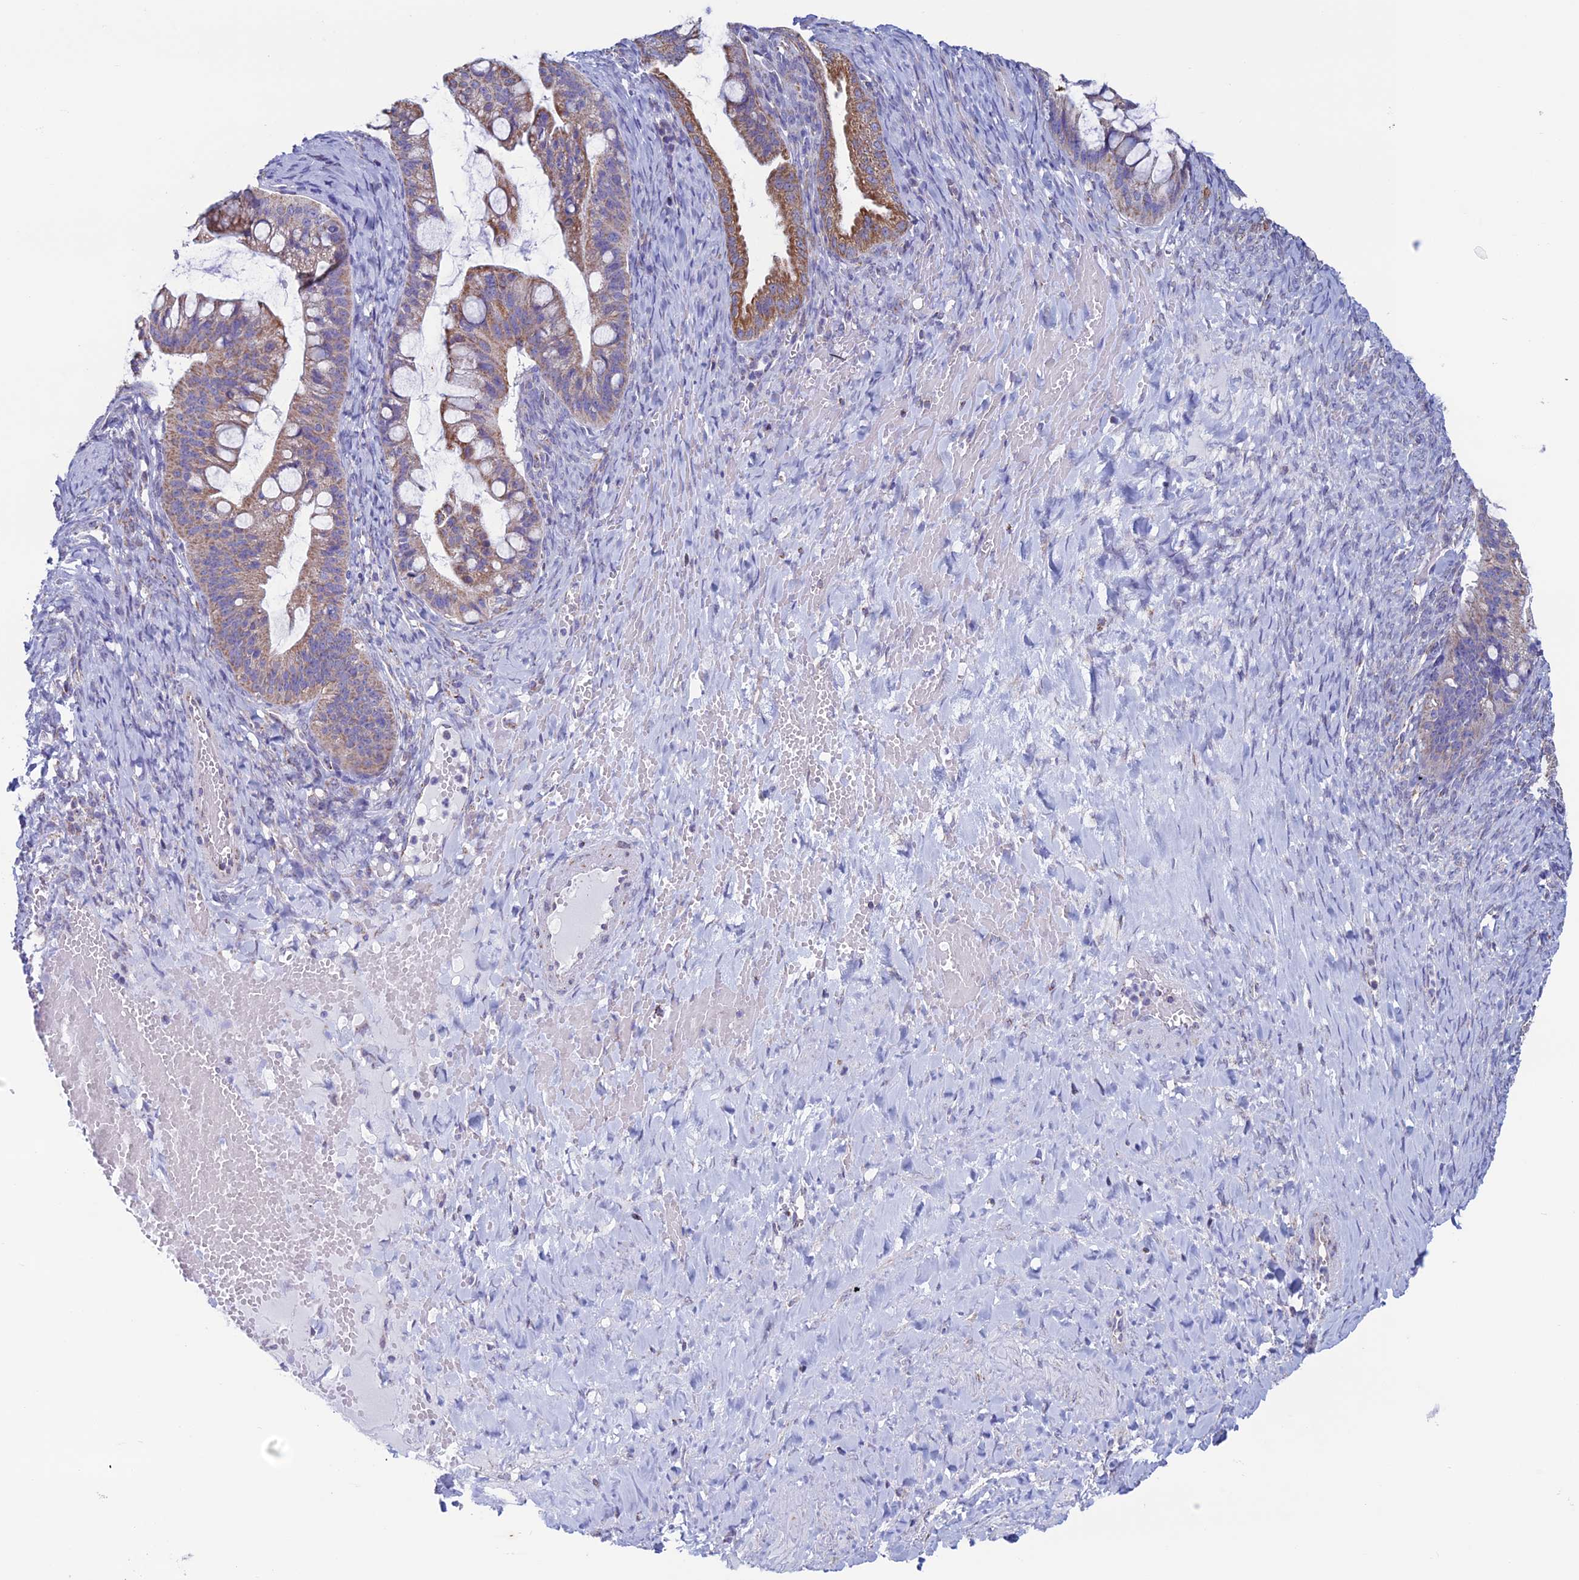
{"staining": {"intensity": "moderate", "quantity": "25%-75%", "location": "cytoplasmic/membranous"}, "tissue": "ovarian cancer", "cell_type": "Tumor cells", "image_type": "cancer", "snomed": [{"axis": "morphology", "description": "Cystadenocarcinoma, mucinous, NOS"}, {"axis": "topography", "description": "Ovary"}], "caption": "Tumor cells show medium levels of moderate cytoplasmic/membranous staining in about 25%-75% of cells in ovarian cancer (mucinous cystadenocarcinoma).", "gene": "ZNG1B", "patient": {"sex": "female", "age": 73}}